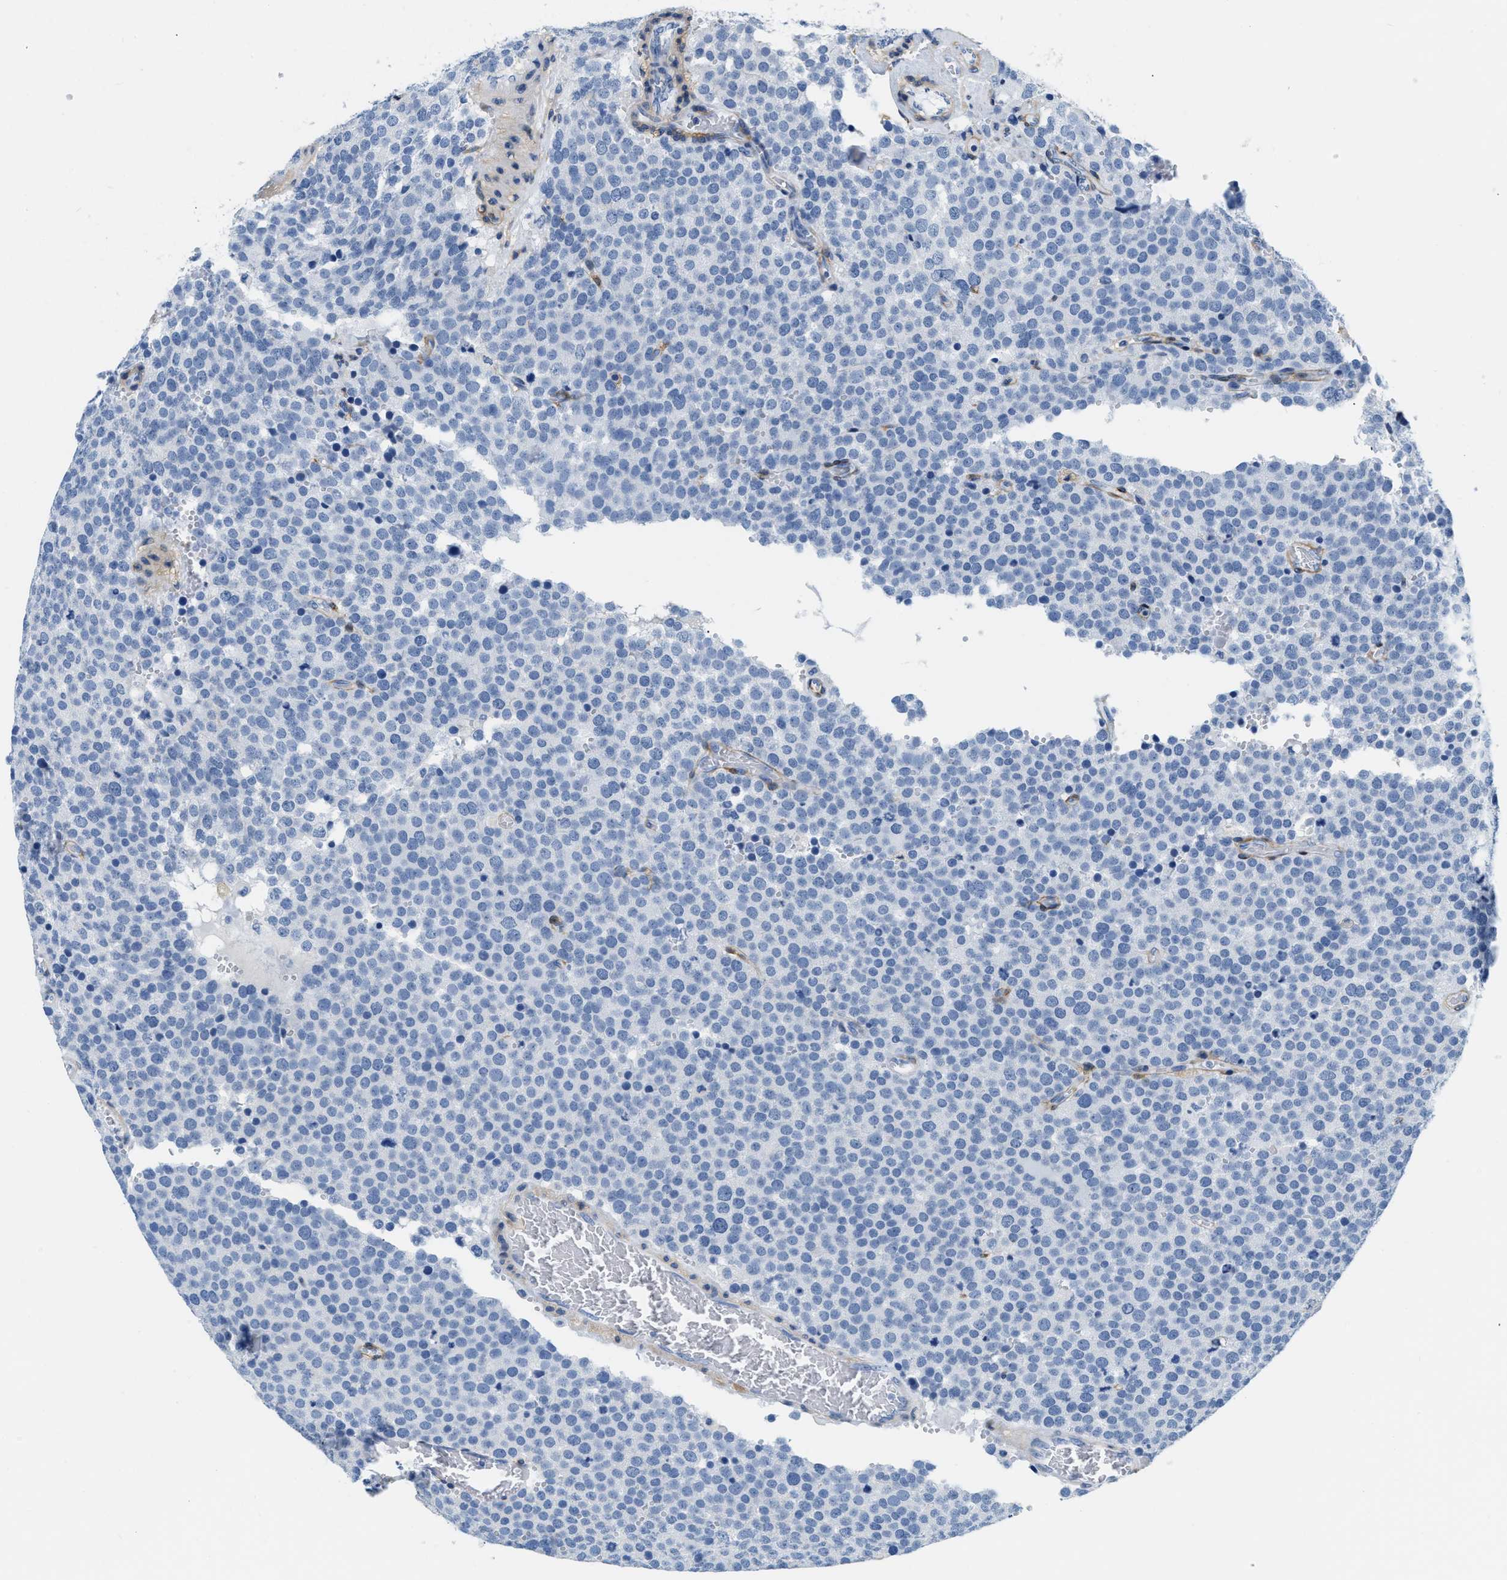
{"staining": {"intensity": "negative", "quantity": "none", "location": "none"}, "tissue": "testis cancer", "cell_type": "Tumor cells", "image_type": "cancer", "snomed": [{"axis": "morphology", "description": "Normal tissue, NOS"}, {"axis": "morphology", "description": "Seminoma, NOS"}, {"axis": "topography", "description": "Testis"}], "caption": "High magnification brightfield microscopy of seminoma (testis) stained with DAB (3,3'-diaminobenzidine) (brown) and counterstained with hematoxylin (blue): tumor cells show no significant positivity. Brightfield microscopy of immunohistochemistry stained with DAB (brown) and hematoxylin (blue), captured at high magnification.", "gene": "PDGFRB", "patient": {"sex": "male", "age": 71}}